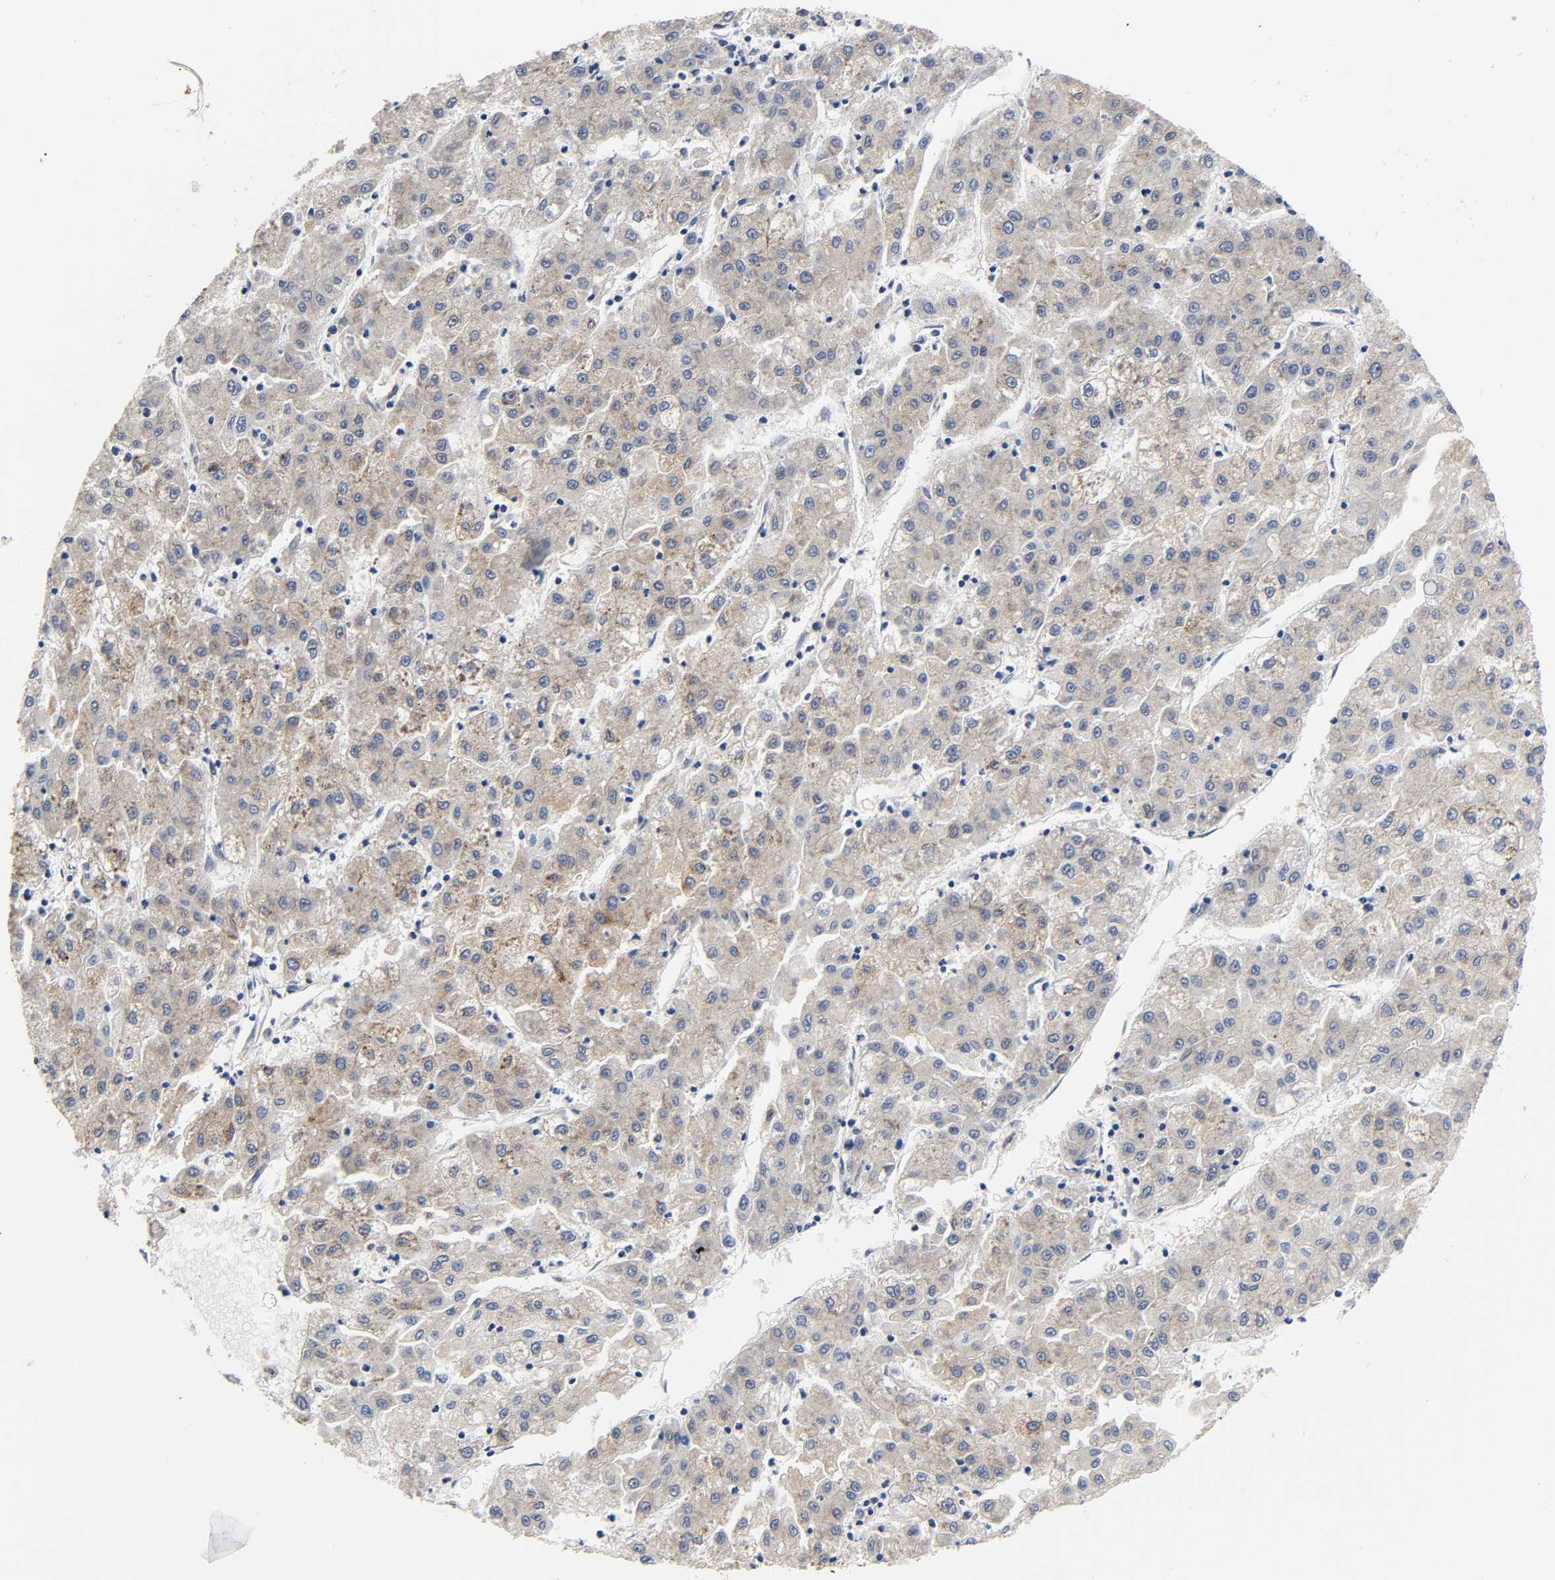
{"staining": {"intensity": "weak", "quantity": ">75%", "location": "cytoplasmic/membranous"}, "tissue": "liver cancer", "cell_type": "Tumor cells", "image_type": "cancer", "snomed": [{"axis": "morphology", "description": "Carcinoma, Hepatocellular, NOS"}, {"axis": "topography", "description": "Liver"}], "caption": "Immunohistochemical staining of human liver cancer displays weak cytoplasmic/membranous protein staining in about >75% of tumor cells.", "gene": "FYN", "patient": {"sex": "male", "age": 72}}